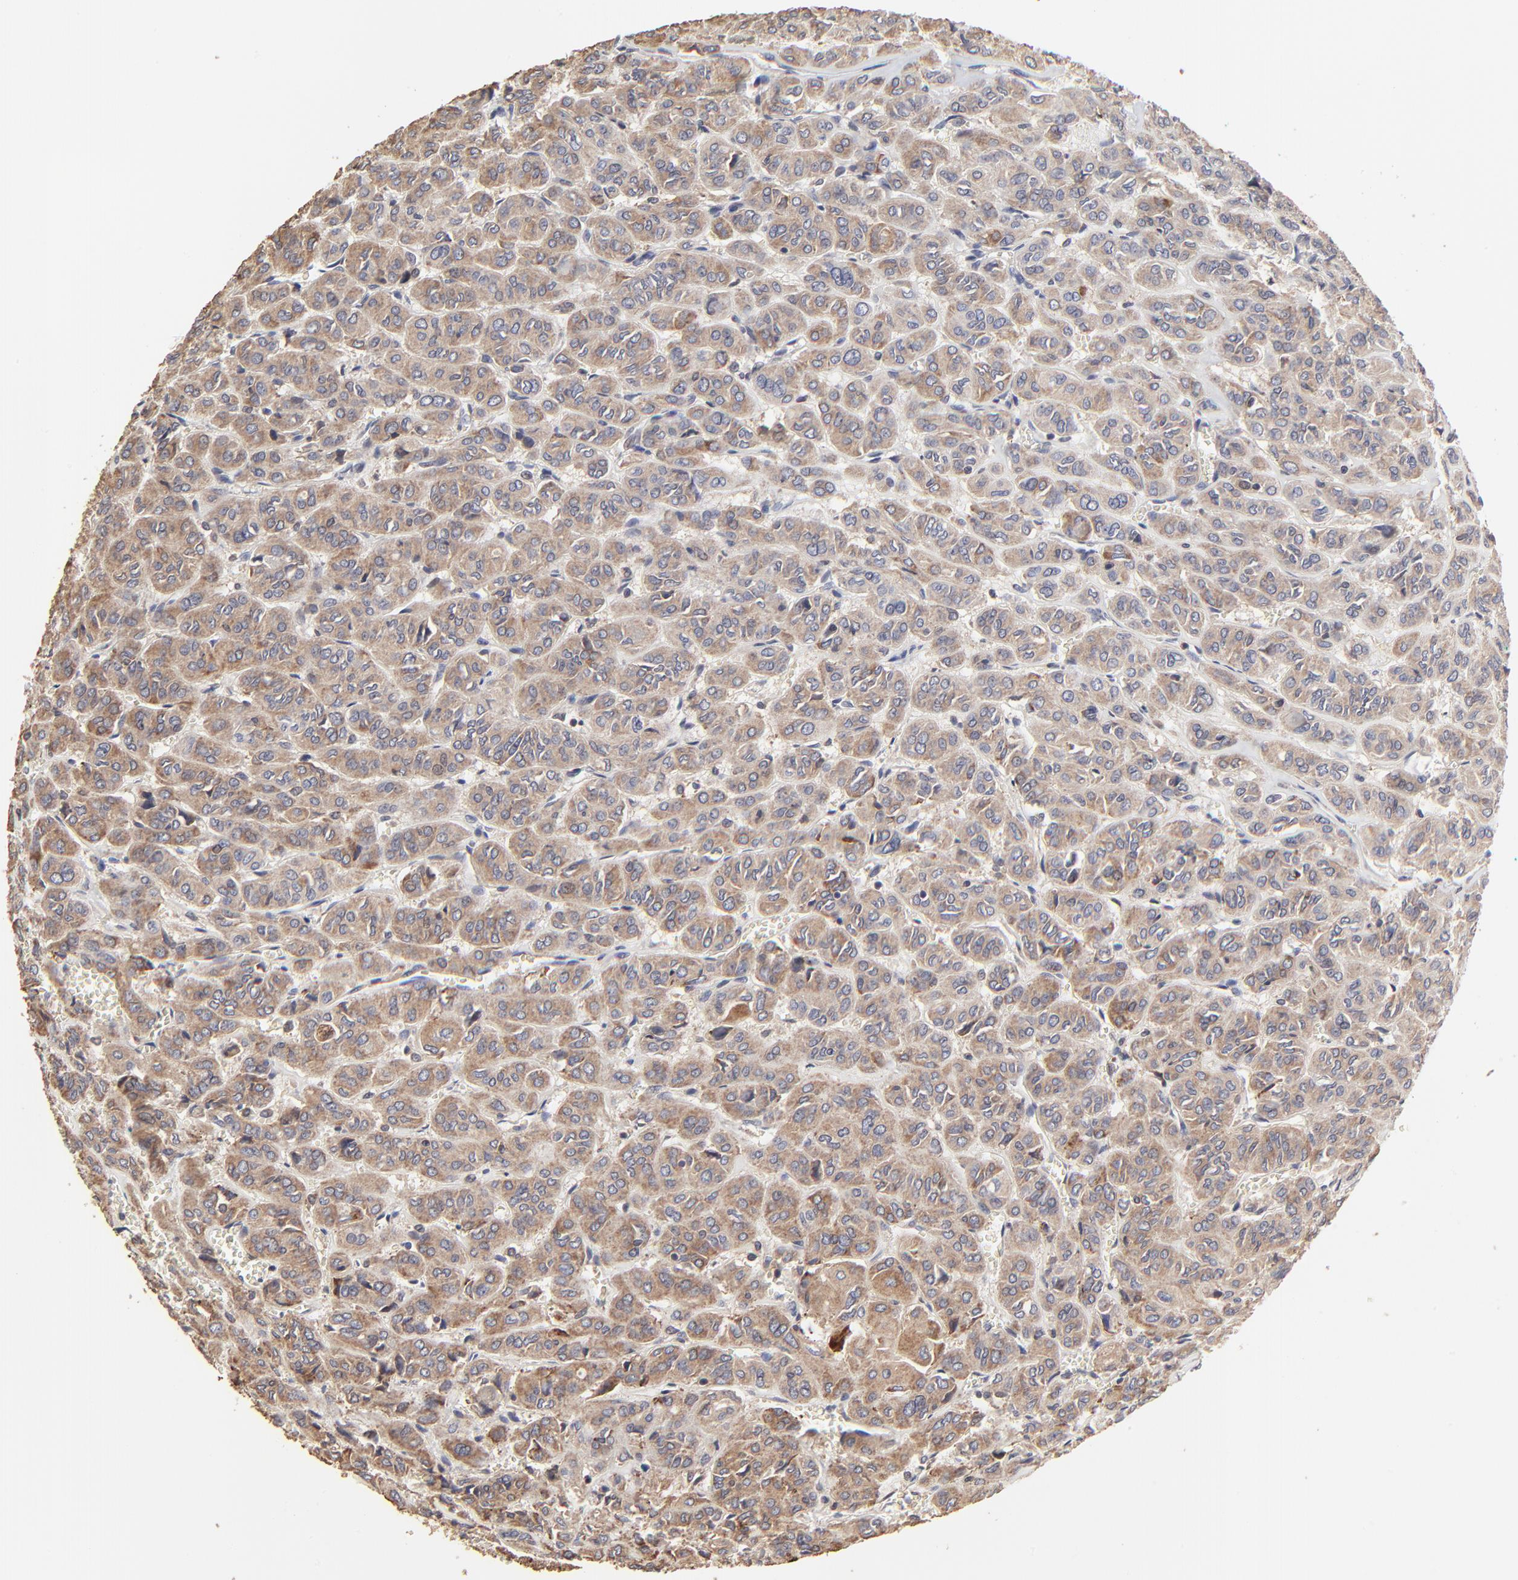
{"staining": {"intensity": "moderate", "quantity": ">75%", "location": "cytoplasmic/membranous"}, "tissue": "thyroid cancer", "cell_type": "Tumor cells", "image_type": "cancer", "snomed": [{"axis": "morphology", "description": "Follicular adenoma carcinoma, NOS"}, {"axis": "topography", "description": "Thyroid gland"}], "caption": "There is medium levels of moderate cytoplasmic/membranous staining in tumor cells of follicular adenoma carcinoma (thyroid), as demonstrated by immunohistochemical staining (brown color).", "gene": "ELP2", "patient": {"sex": "female", "age": 71}}